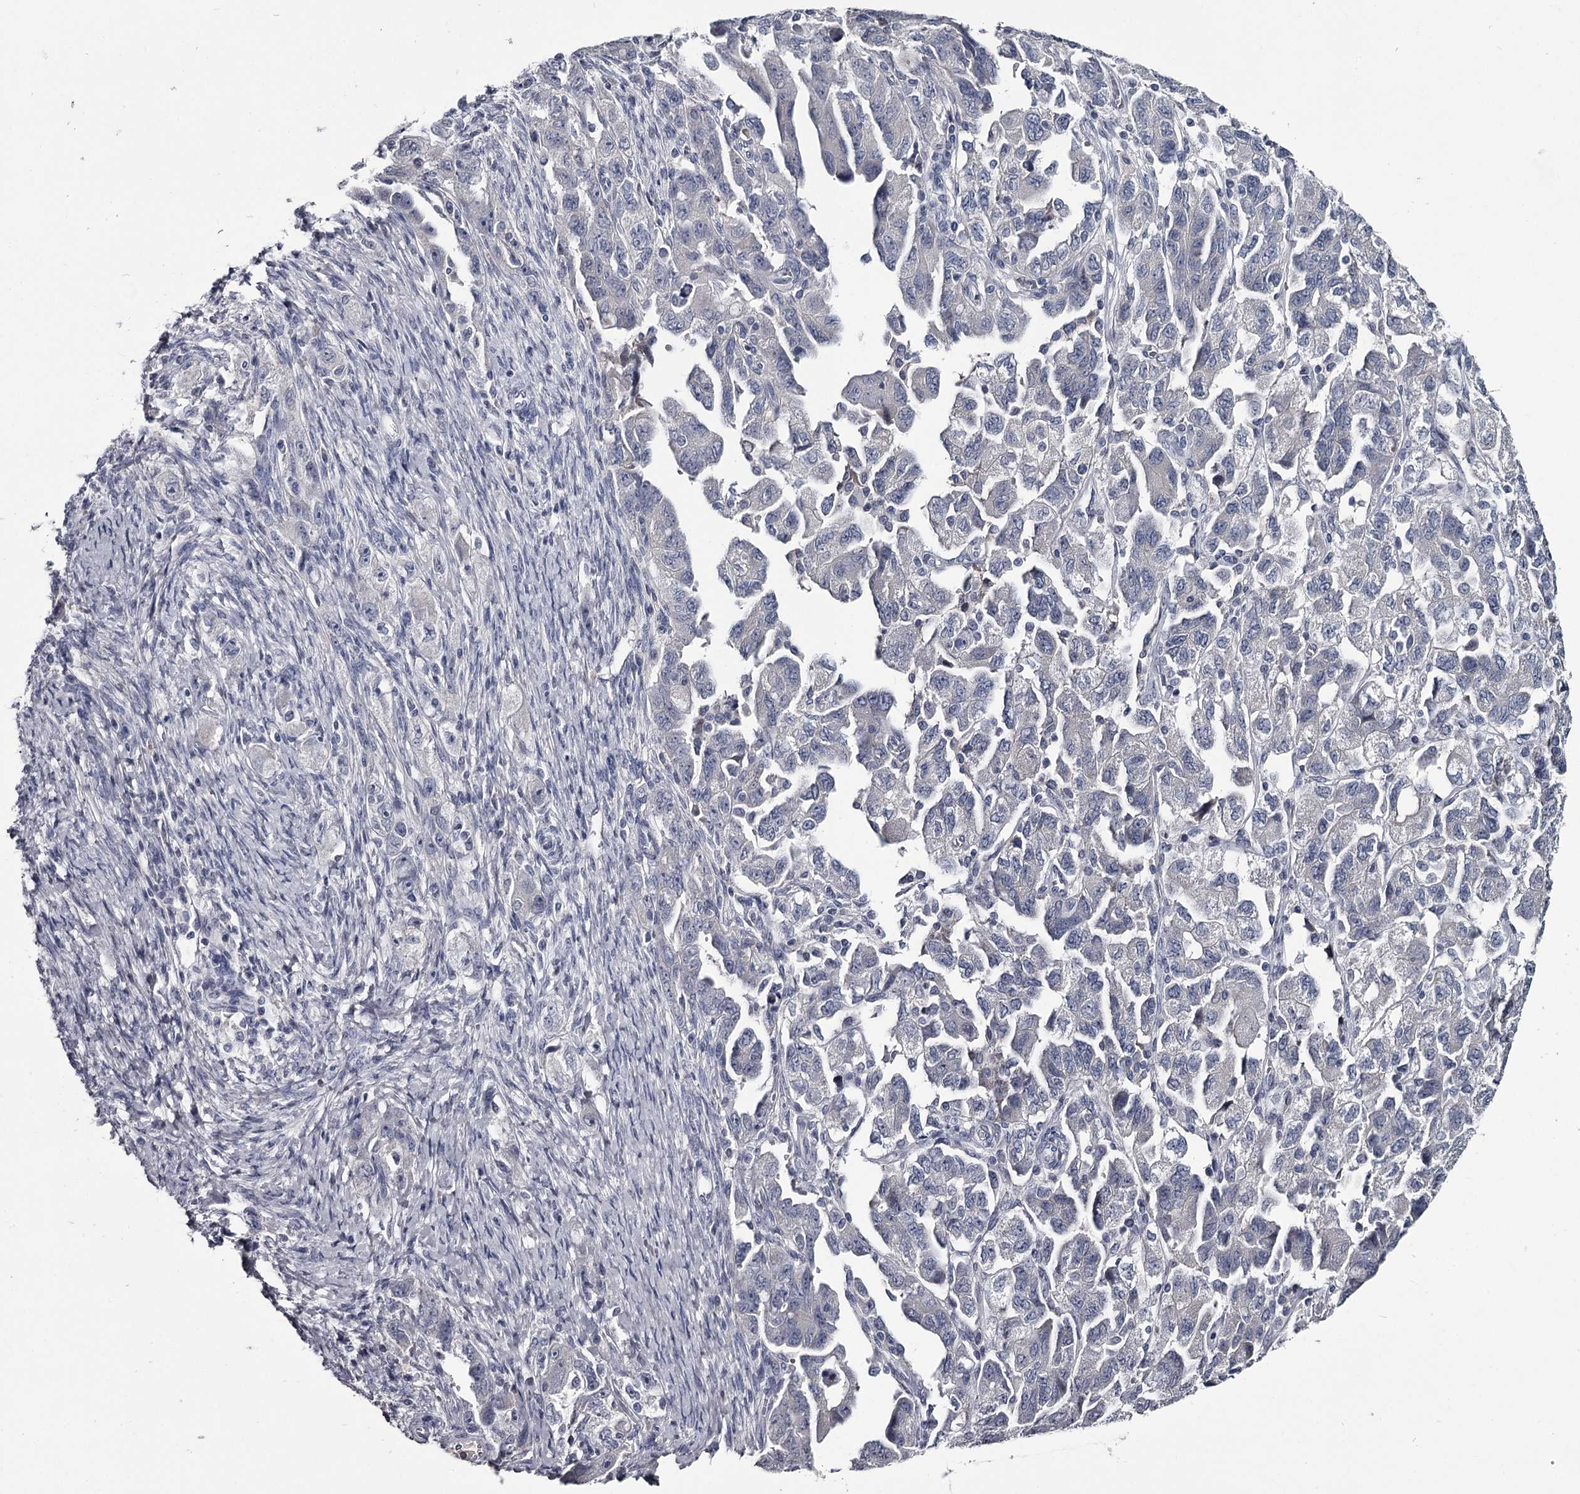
{"staining": {"intensity": "negative", "quantity": "none", "location": "none"}, "tissue": "ovarian cancer", "cell_type": "Tumor cells", "image_type": "cancer", "snomed": [{"axis": "morphology", "description": "Carcinoma, NOS"}, {"axis": "morphology", "description": "Cystadenocarcinoma, serous, NOS"}, {"axis": "topography", "description": "Ovary"}], "caption": "Human ovarian carcinoma stained for a protein using immunohistochemistry (IHC) demonstrates no positivity in tumor cells.", "gene": "DAO", "patient": {"sex": "female", "age": 69}}